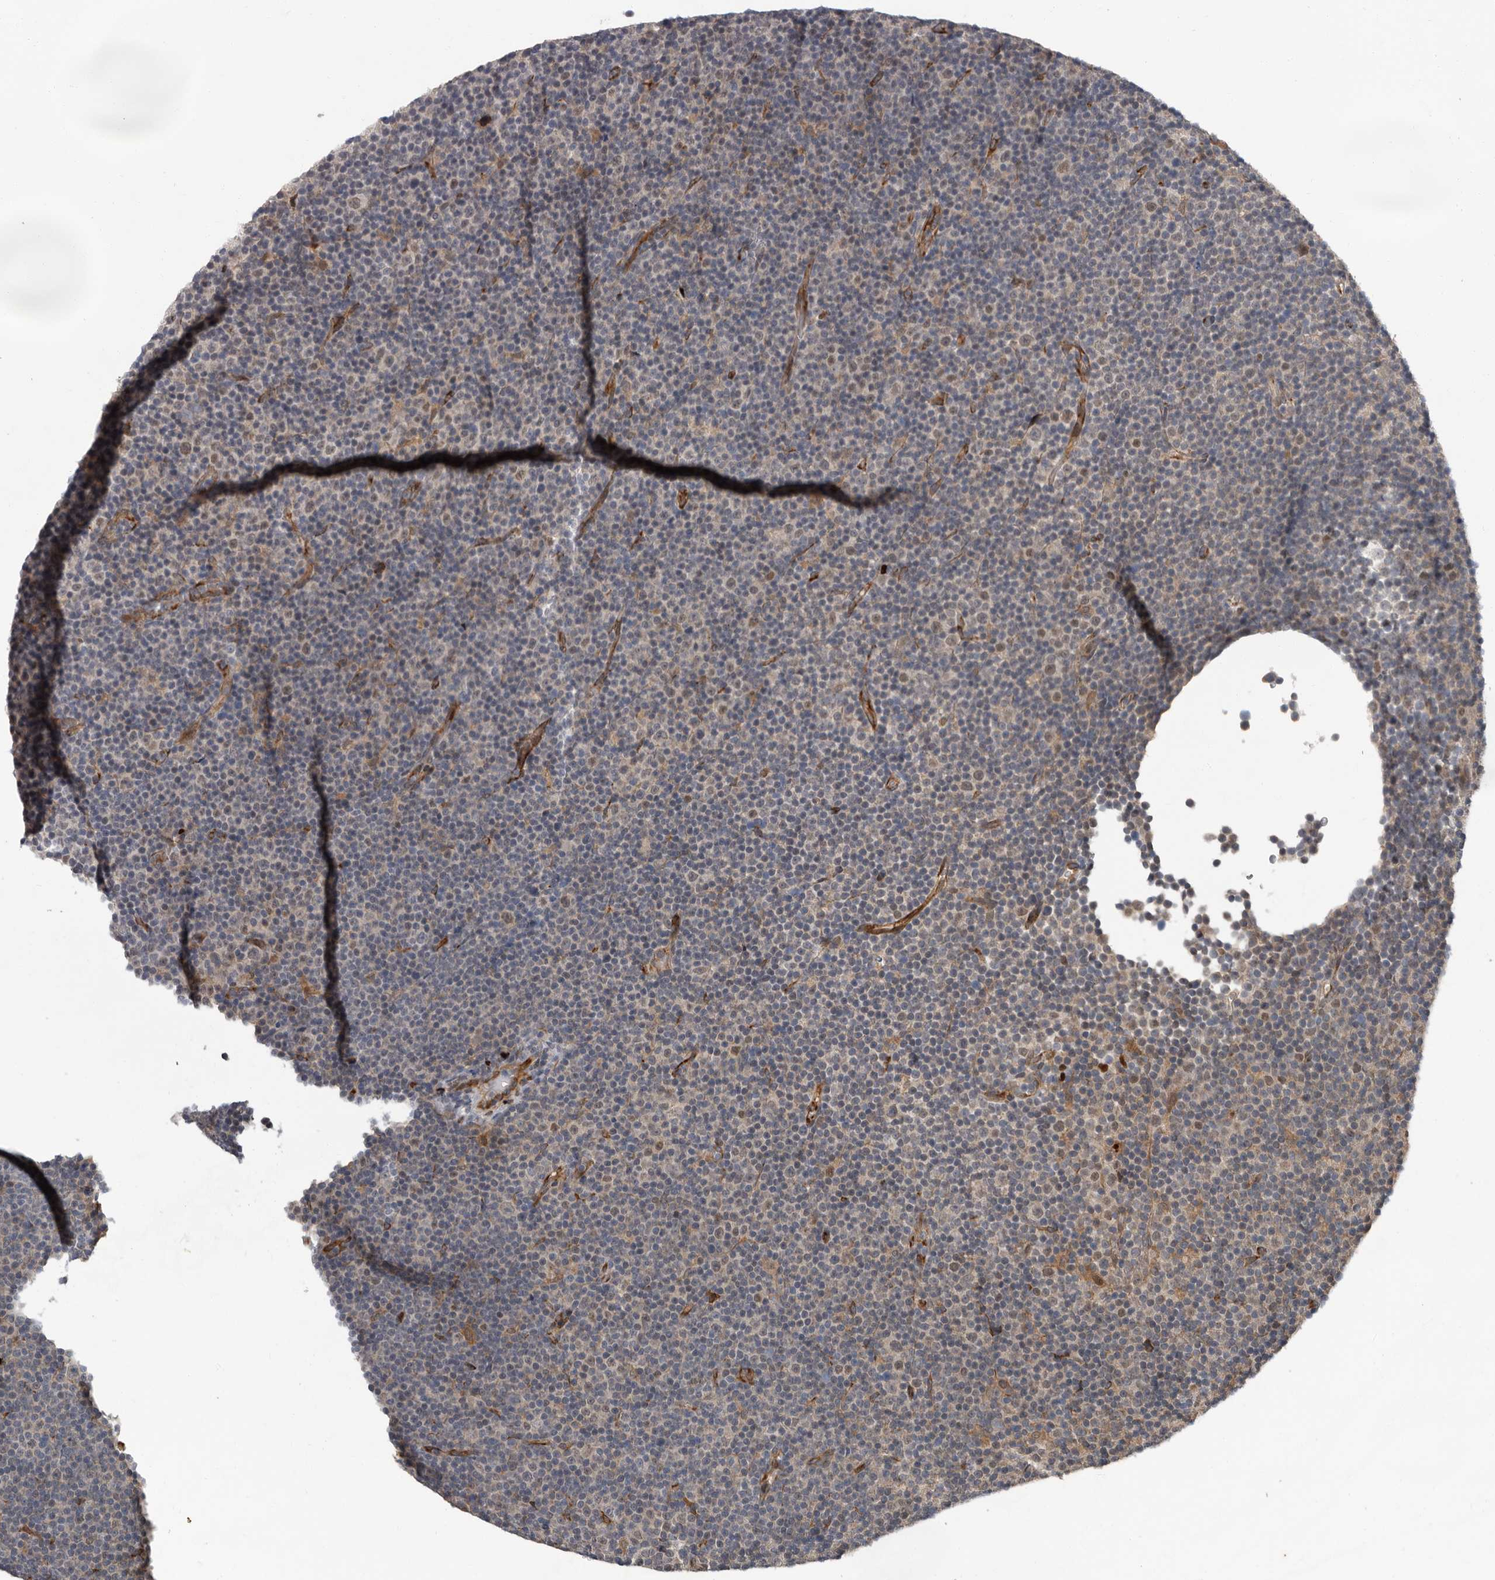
{"staining": {"intensity": "weak", "quantity": "<25%", "location": "nuclear"}, "tissue": "lymphoma", "cell_type": "Tumor cells", "image_type": "cancer", "snomed": [{"axis": "morphology", "description": "Malignant lymphoma, non-Hodgkin's type, Low grade"}, {"axis": "topography", "description": "Lymph node"}], "caption": "This is an IHC micrograph of human lymphoma. There is no positivity in tumor cells.", "gene": "MTF1", "patient": {"sex": "female", "age": 67}}